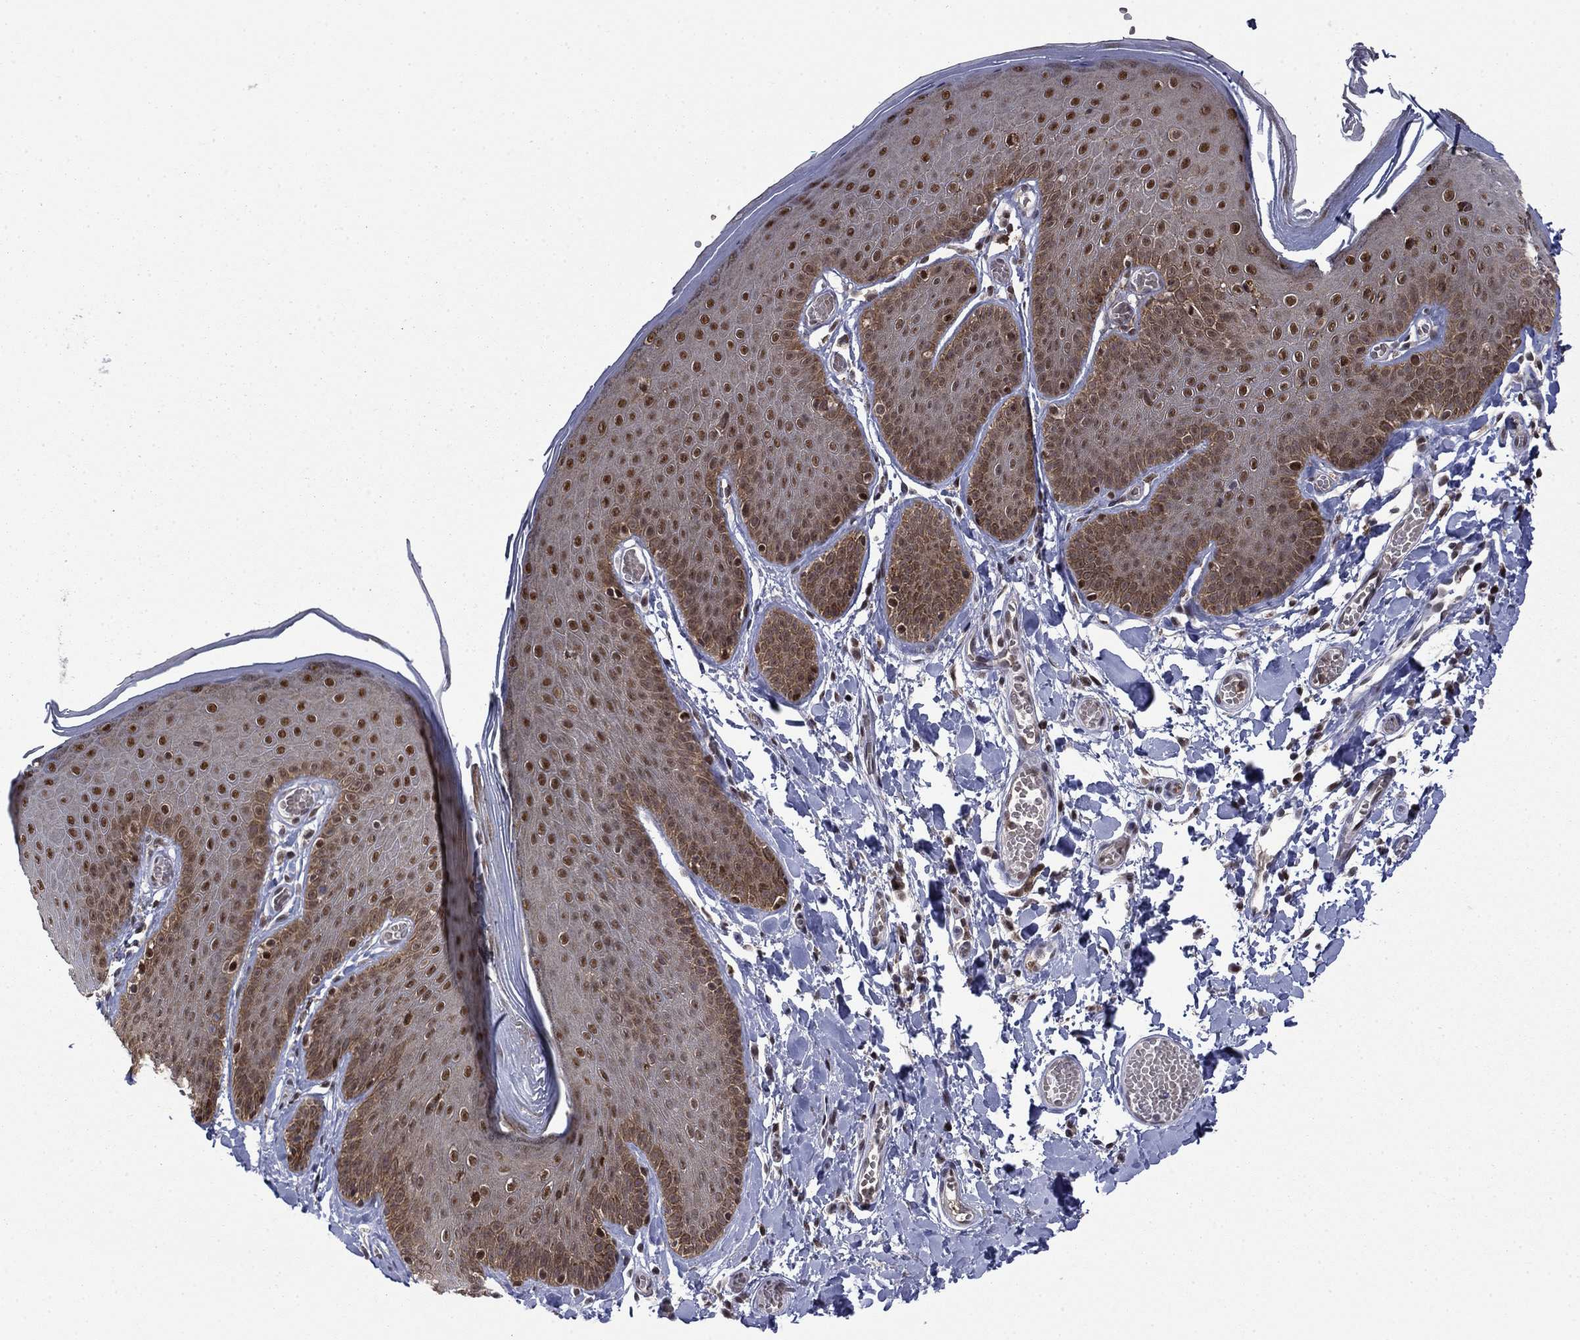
{"staining": {"intensity": "strong", "quantity": ">75%", "location": "nuclear"}, "tissue": "skin", "cell_type": "Epidermal cells", "image_type": "normal", "snomed": [{"axis": "morphology", "description": "Normal tissue, NOS"}, {"axis": "topography", "description": "Anal"}], "caption": "This is a photomicrograph of immunohistochemistry staining of normal skin, which shows strong staining in the nuclear of epidermal cells.", "gene": "PSMD2", "patient": {"sex": "male", "age": 53}}